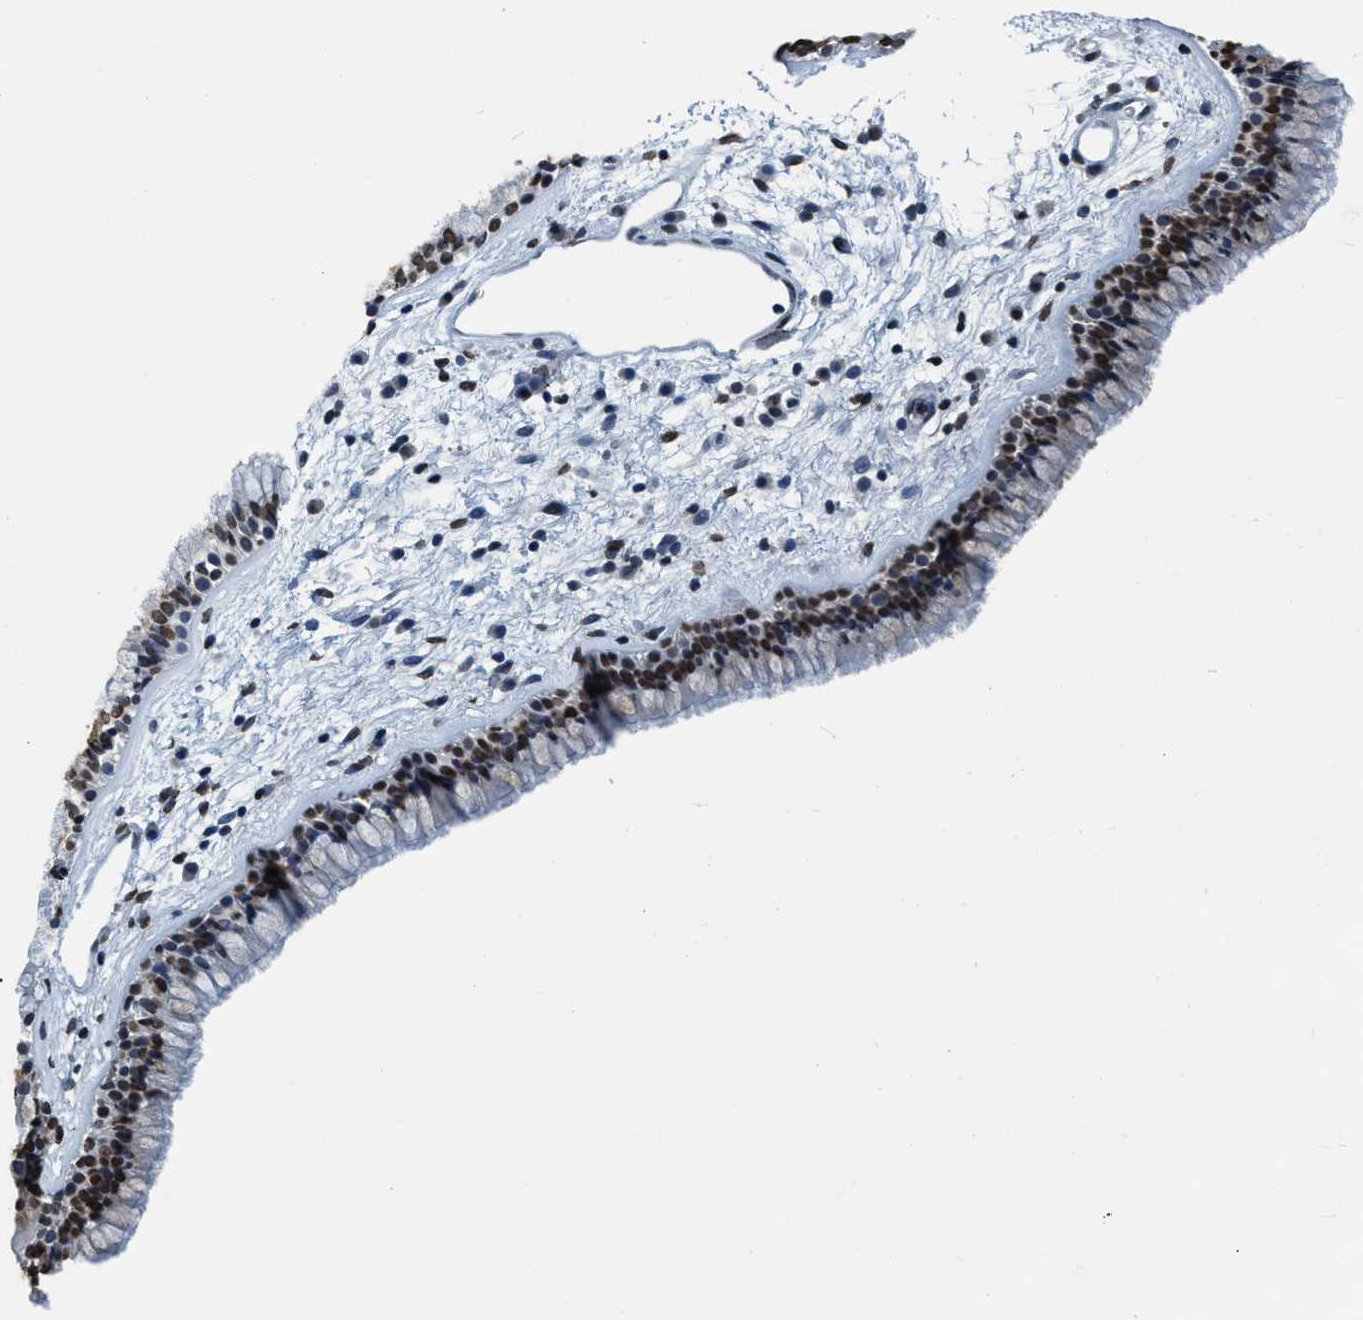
{"staining": {"intensity": "strong", "quantity": "25%-75%", "location": "nuclear"}, "tissue": "nasopharynx", "cell_type": "Respiratory epithelial cells", "image_type": "normal", "snomed": [{"axis": "morphology", "description": "Normal tissue, NOS"}, {"axis": "morphology", "description": "Inflammation, NOS"}, {"axis": "topography", "description": "Nasopharynx"}], "caption": "DAB immunohistochemical staining of unremarkable human nasopharynx shows strong nuclear protein positivity in approximately 25%-75% of respiratory epithelial cells. The staining is performed using DAB (3,3'-diaminobenzidine) brown chromogen to label protein expression. The nuclei are counter-stained blue using hematoxylin.", "gene": "CCNE2", "patient": {"sex": "male", "age": 48}}